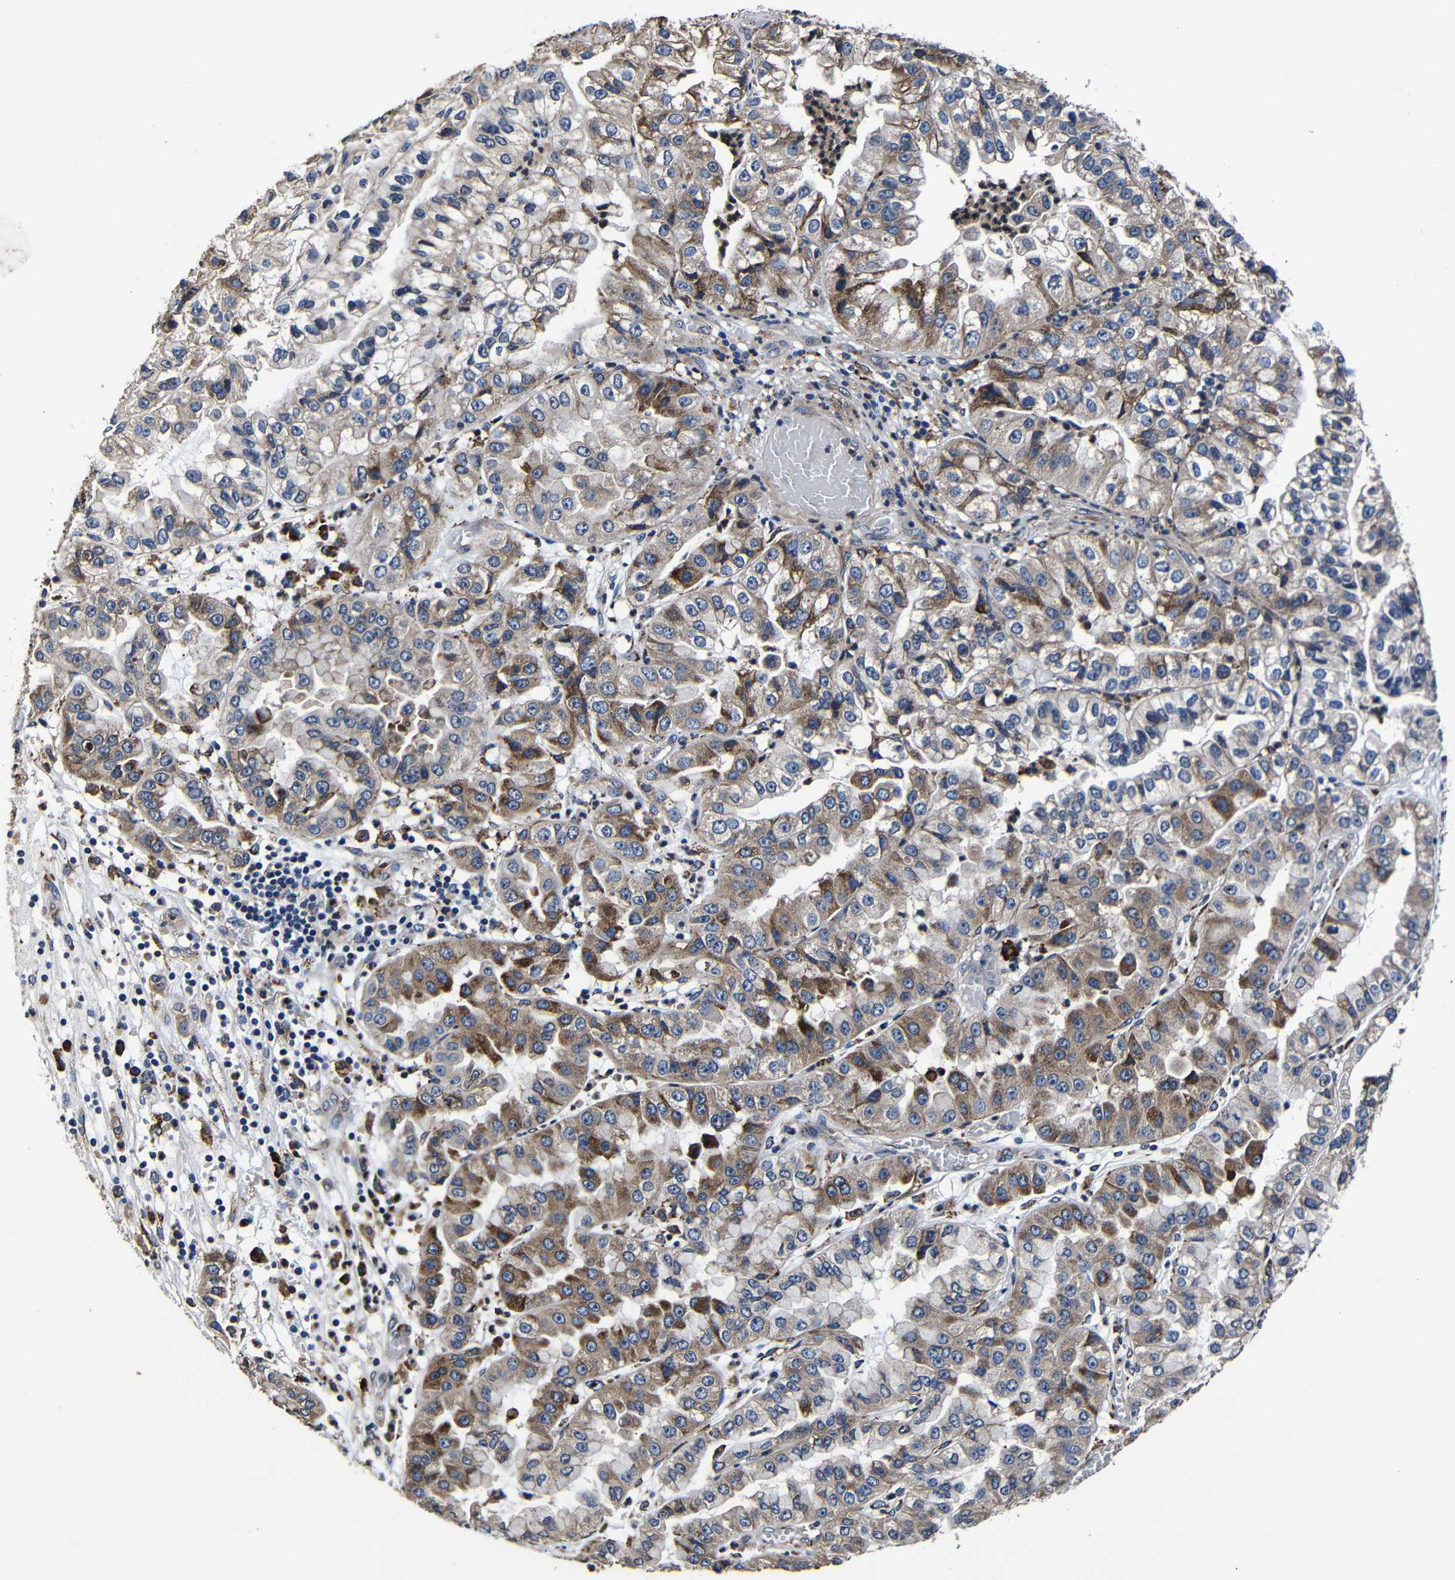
{"staining": {"intensity": "moderate", "quantity": ">75%", "location": "cytoplasmic/membranous"}, "tissue": "liver cancer", "cell_type": "Tumor cells", "image_type": "cancer", "snomed": [{"axis": "morphology", "description": "Cholangiocarcinoma"}, {"axis": "topography", "description": "Liver"}], "caption": "This photomicrograph displays IHC staining of human liver cholangiocarcinoma, with medium moderate cytoplasmic/membranous positivity in about >75% of tumor cells.", "gene": "SCN9A", "patient": {"sex": "female", "age": 79}}